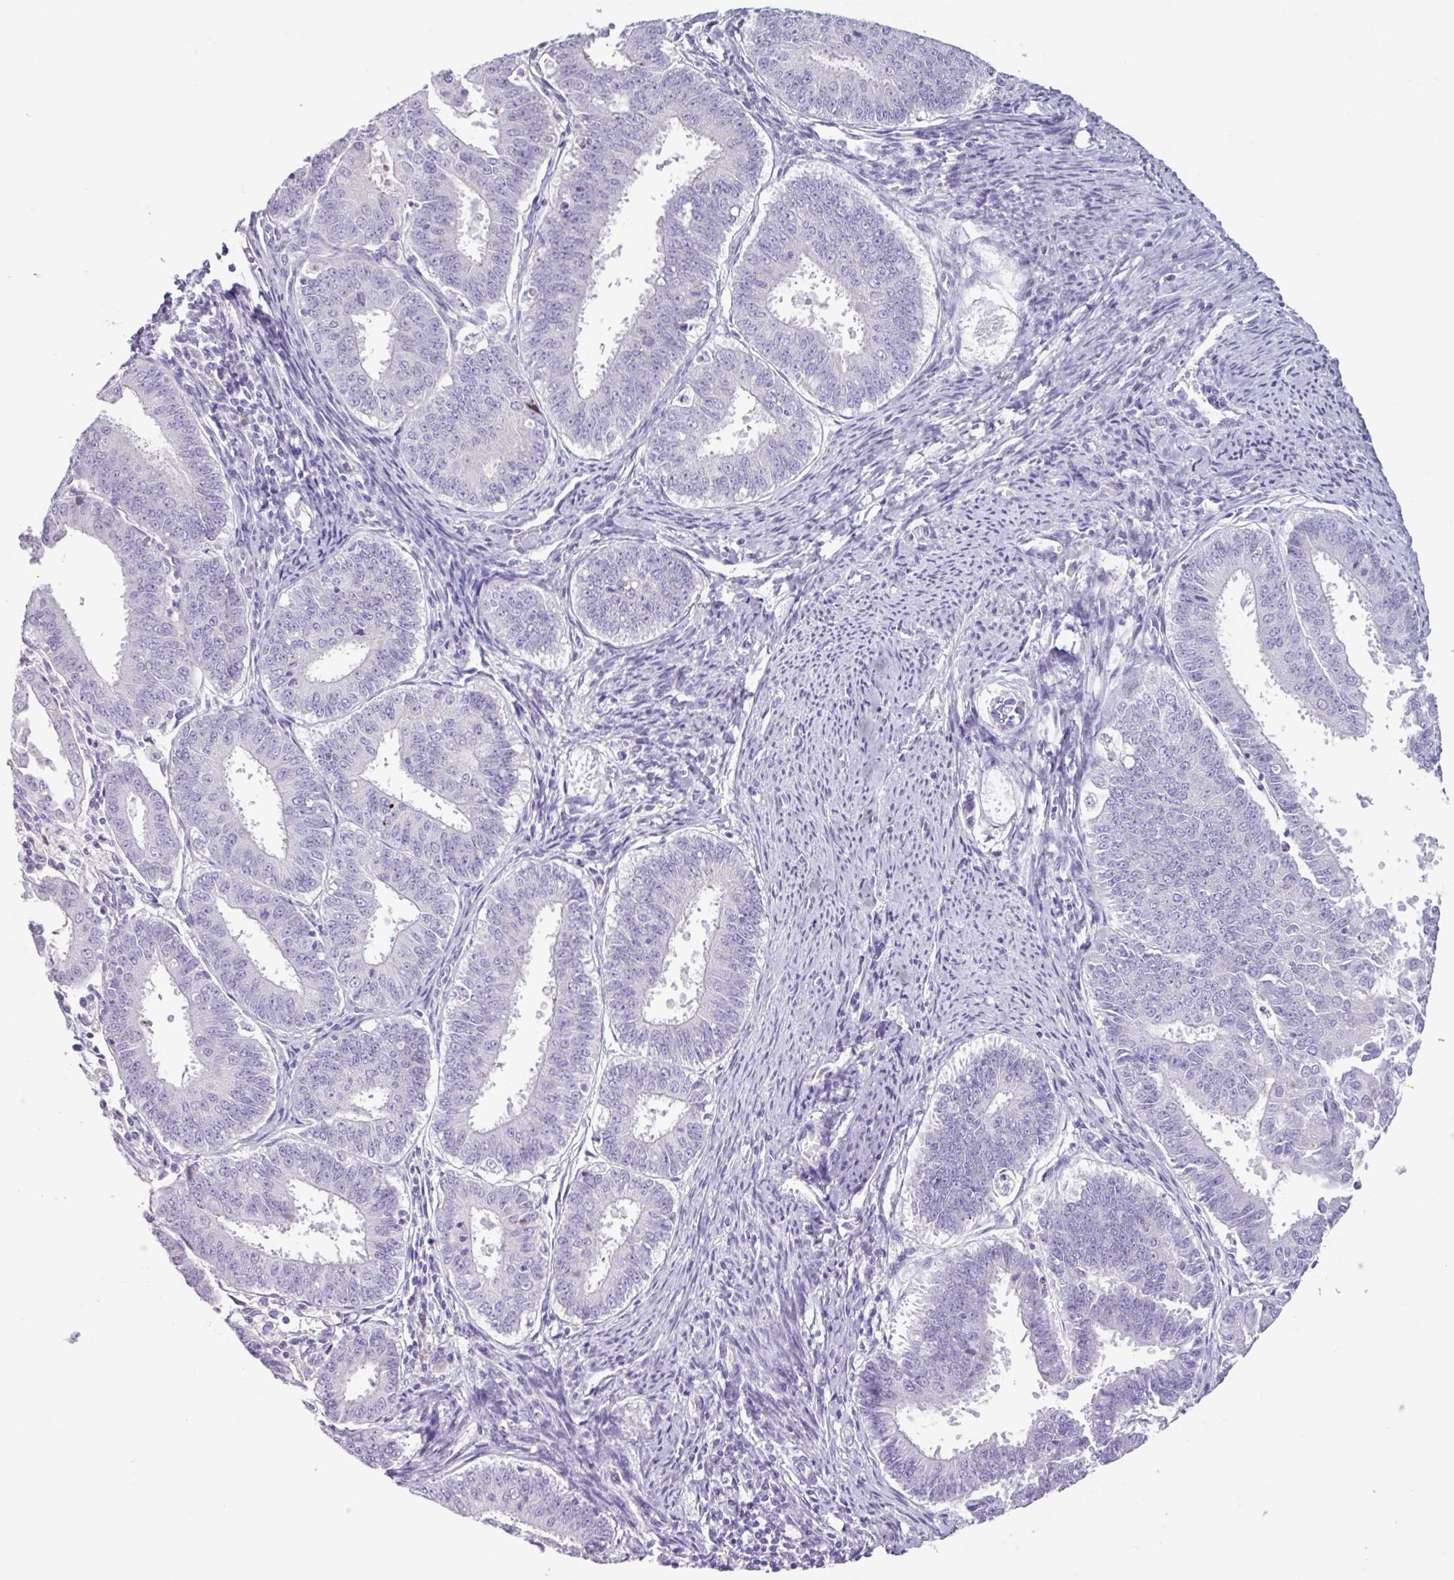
{"staining": {"intensity": "negative", "quantity": "none", "location": "none"}, "tissue": "endometrial cancer", "cell_type": "Tumor cells", "image_type": "cancer", "snomed": [{"axis": "morphology", "description": "Adenocarcinoma, NOS"}, {"axis": "topography", "description": "Endometrium"}], "caption": "This histopathology image is of endometrial cancer stained with immunohistochemistry (IHC) to label a protein in brown with the nuclei are counter-stained blue. There is no staining in tumor cells.", "gene": "ADGRE1", "patient": {"sex": "female", "age": 73}}